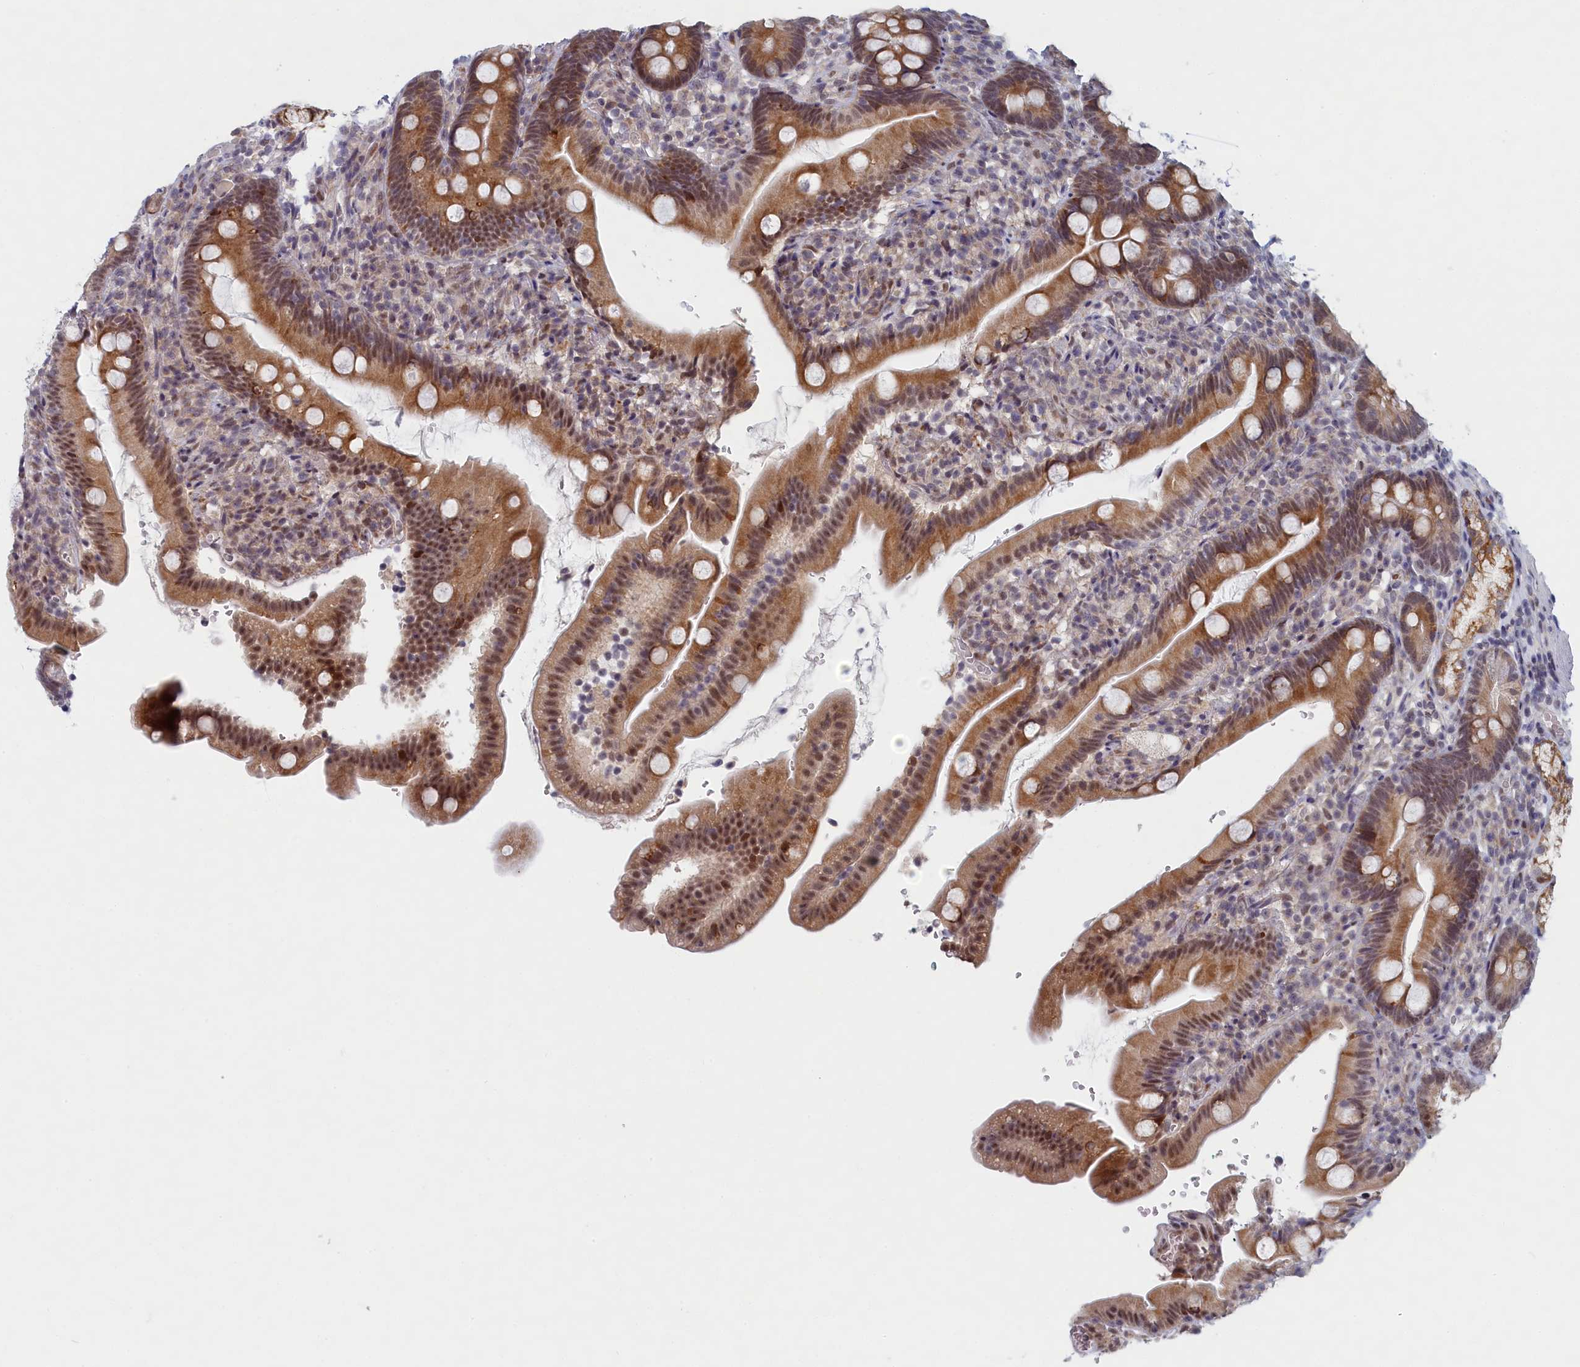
{"staining": {"intensity": "moderate", "quantity": ">75%", "location": "cytoplasmic/membranous,nuclear"}, "tissue": "duodenum", "cell_type": "Glandular cells", "image_type": "normal", "snomed": [{"axis": "morphology", "description": "Normal tissue, NOS"}, {"axis": "topography", "description": "Duodenum"}], "caption": "Protein analysis of normal duodenum demonstrates moderate cytoplasmic/membranous,nuclear expression in approximately >75% of glandular cells.", "gene": "DNAJC17", "patient": {"sex": "female", "age": 67}}